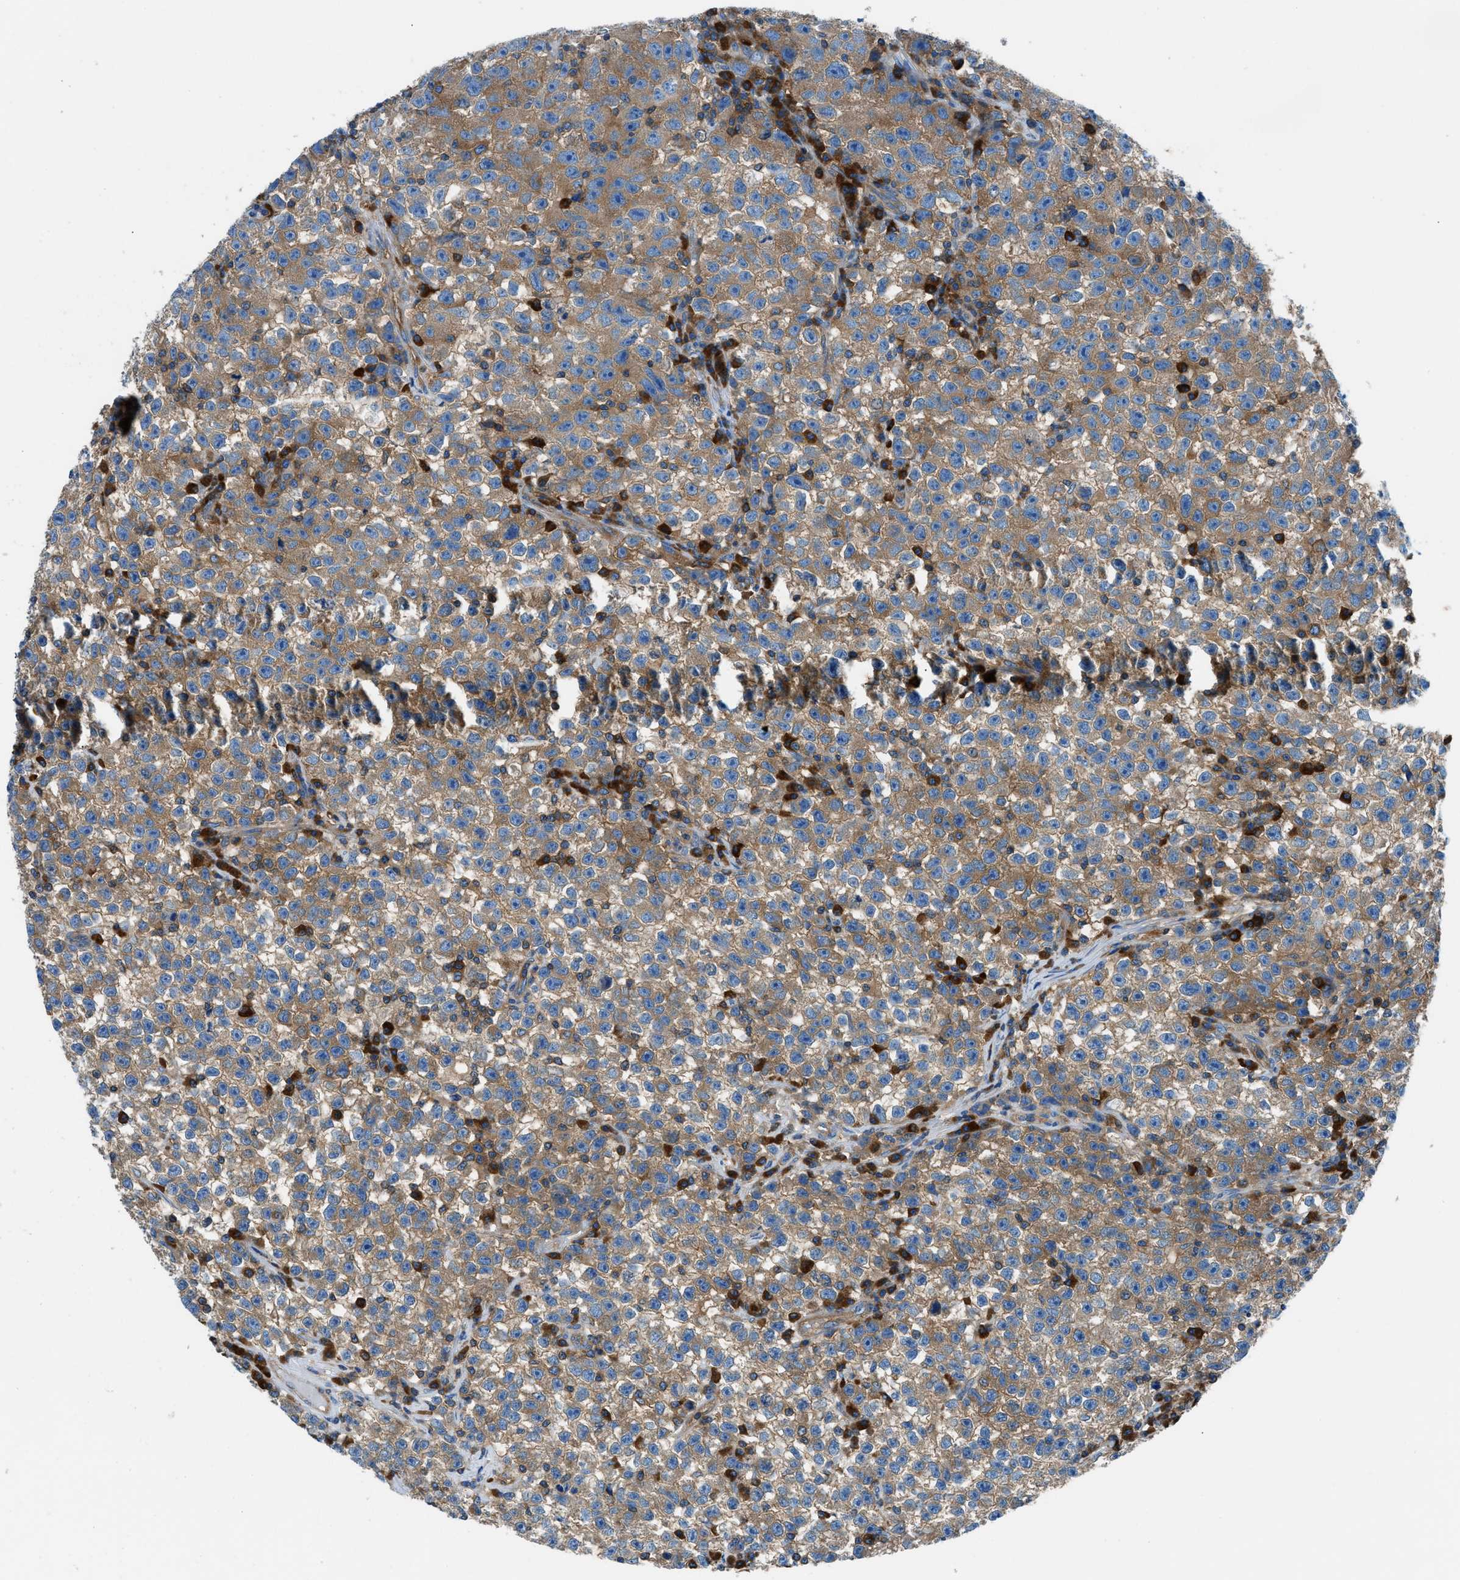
{"staining": {"intensity": "strong", "quantity": ">75%", "location": "cytoplasmic/membranous"}, "tissue": "testis cancer", "cell_type": "Tumor cells", "image_type": "cancer", "snomed": [{"axis": "morphology", "description": "Seminoma, NOS"}, {"axis": "topography", "description": "Testis"}], "caption": "A micrograph of human testis cancer stained for a protein displays strong cytoplasmic/membranous brown staining in tumor cells.", "gene": "SARS1", "patient": {"sex": "male", "age": 22}}